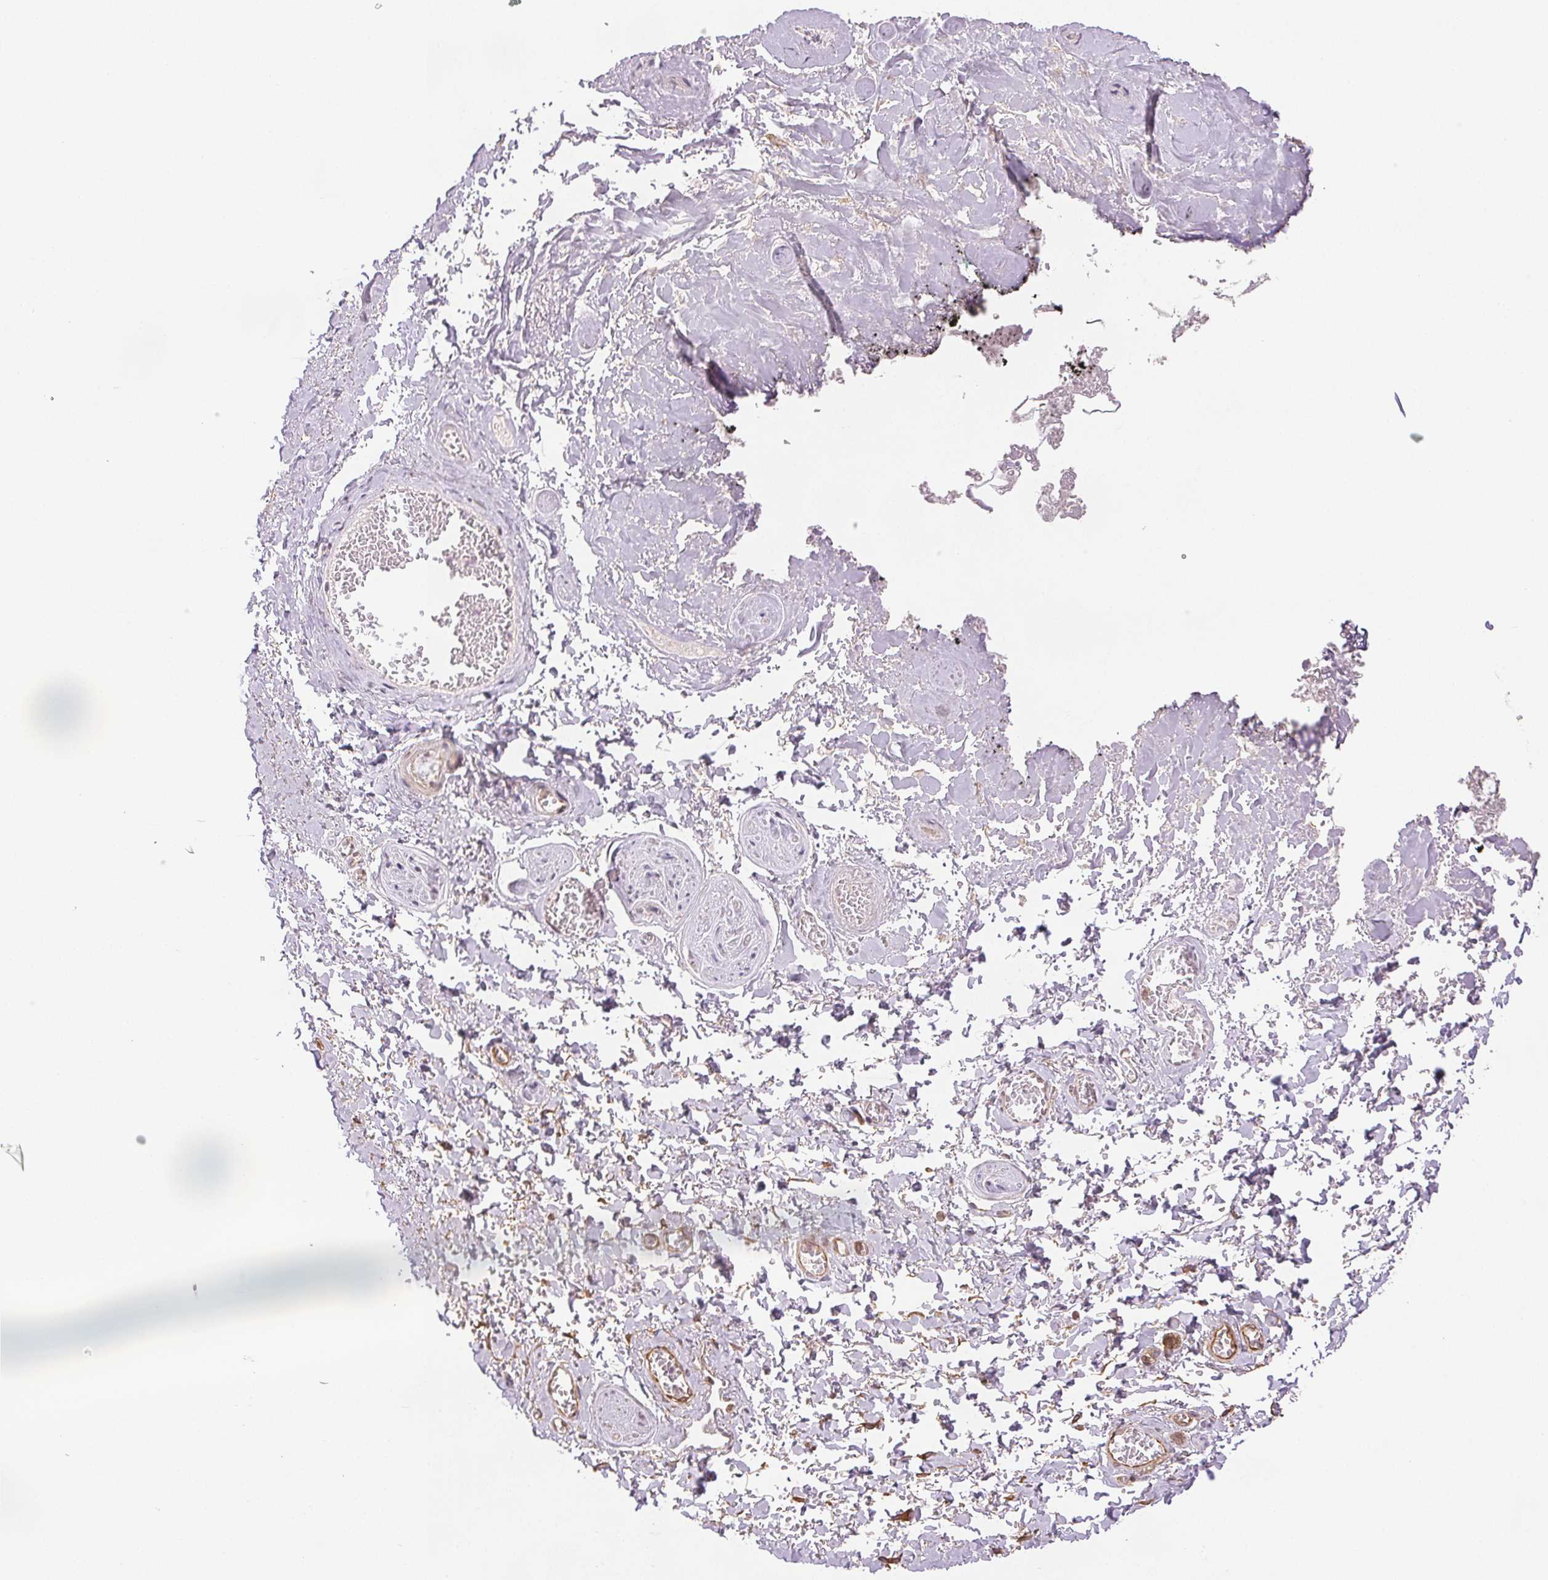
{"staining": {"intensity": "negative", "quantity": "none", "location": "none"}, "tissue": "adipose tissue", "cell_type": "Adipocytes", "image_type": "normal", "snomed": [{"axis": "morphology", "description": "Normal tissue, NOS"}, {"axis": "topography", "description": "Vulva"}, {"axis": "topography", "description": "Peripheral nerve tissue"}], "caption": "Histopathology image shows no significant protein positivity in adipocytes of normal adipose tissue. Brightfield microscopy of immunohistochemistry stained with DAB (brown) and hematoxylin (blue), captured at high magnification.", "gene": "DIAPH2", "patient": {"sex": "female", "age": 66}}